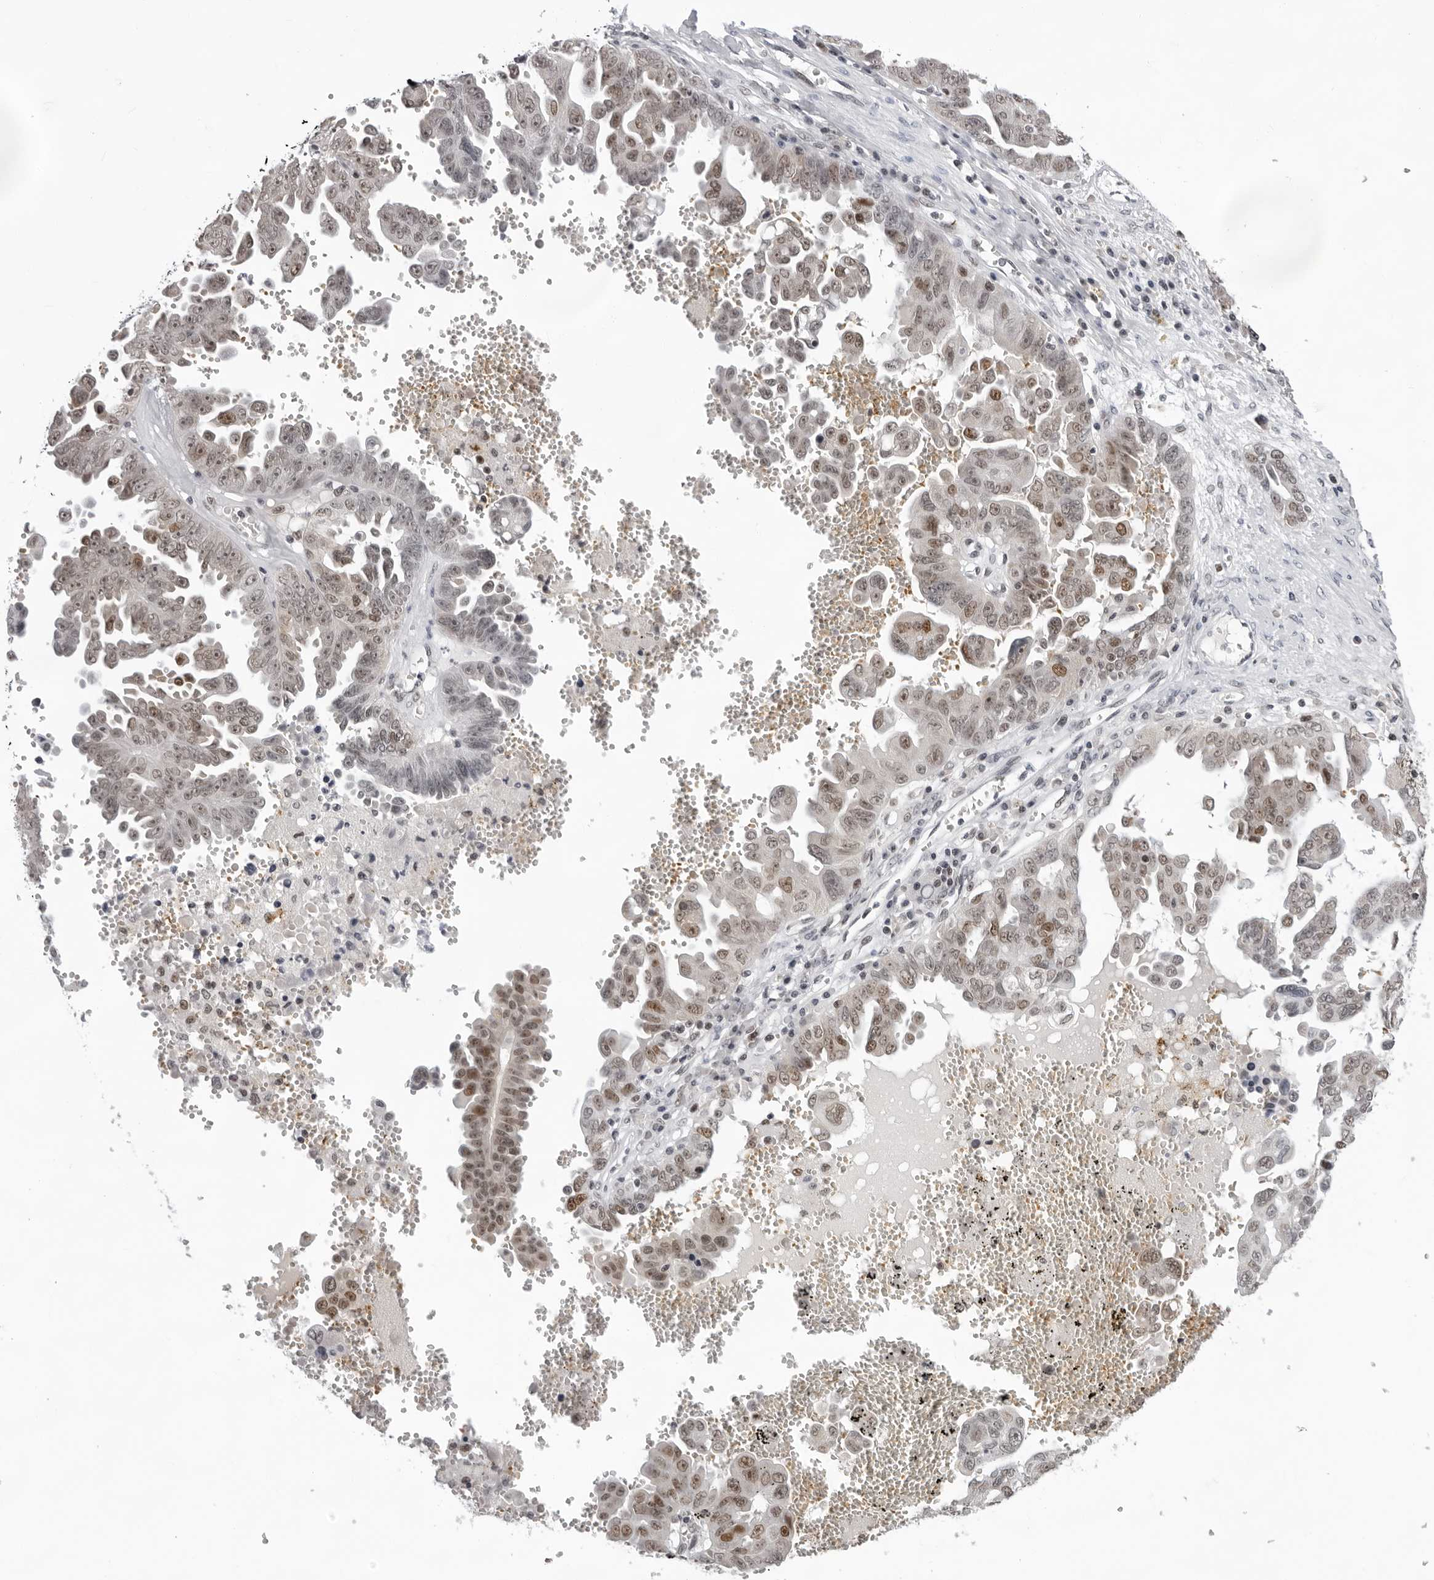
{"staining": {"intensity": "moderate", "quantity": ">75%", "location": "nuclear"}, "tissue": "ovarian cancer", "cell_type": "Tumor cells", "image_type": "cancer", "snomed": [{"axis": "morphology", "description": "Carcinoma, endometroid"}, {"axis": "topography", "description": "Ovary"}], "caption": "Immunohistochemistry (IHC) staining of ovarian cancer (endometroid carcinoma), which displays medium levels of moderate nuclear positivity in about >75% of tumor cells indicating moderate nuclear protein expression. The staining was performed using DAB (3,3'-diaminobenzidine) (brown) for protein detection and nuclei were counterstained in hematoxylin (blue).", "gene": "USP1", "patient": {"sex": "female", "age": 62}}